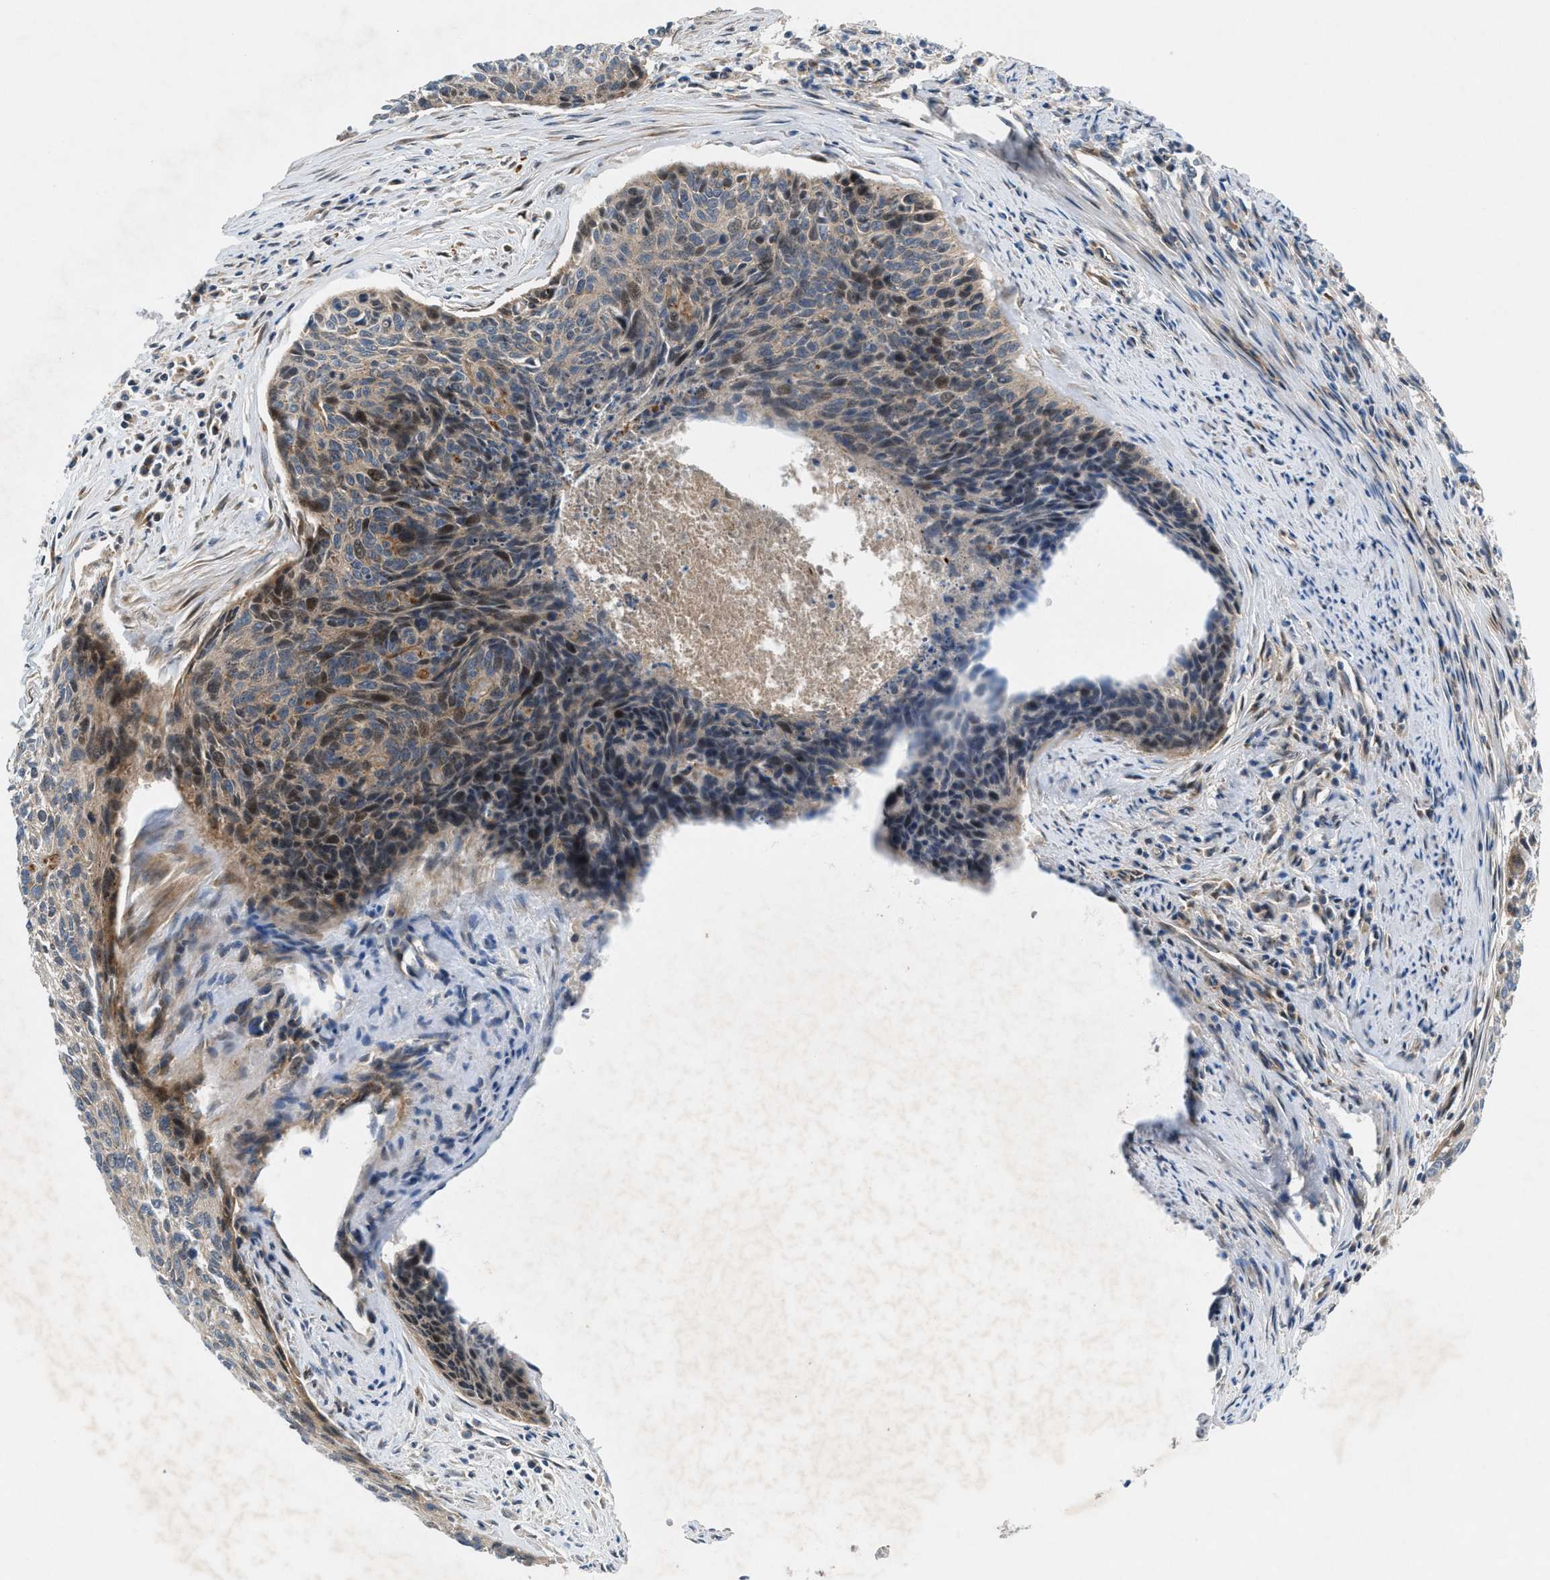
{"staining": {"intensity": "weak", "quantity": "25%-75%", "location": "cytoplasmic/membranous,nuclear"}, "tissue": "cervical cancer", "cell_type": "Tumor cells", "image_type": "cancer", "snomed": [{"axis": "morphology", "description": "Squamous cell carcinoma, NOS"}, {"axis": "topography", "description": "Cervix"}], "caption": "IHC micrograph of cervical squamous cell carcinoma stained for a protein (brown), which shows low levels of weak cytoplasmic/membranous and nuclear expression in about 25%-75% of tumor cells.", "gene": "CYB5D1", "patient": {"sex": "female", "age": 55}}